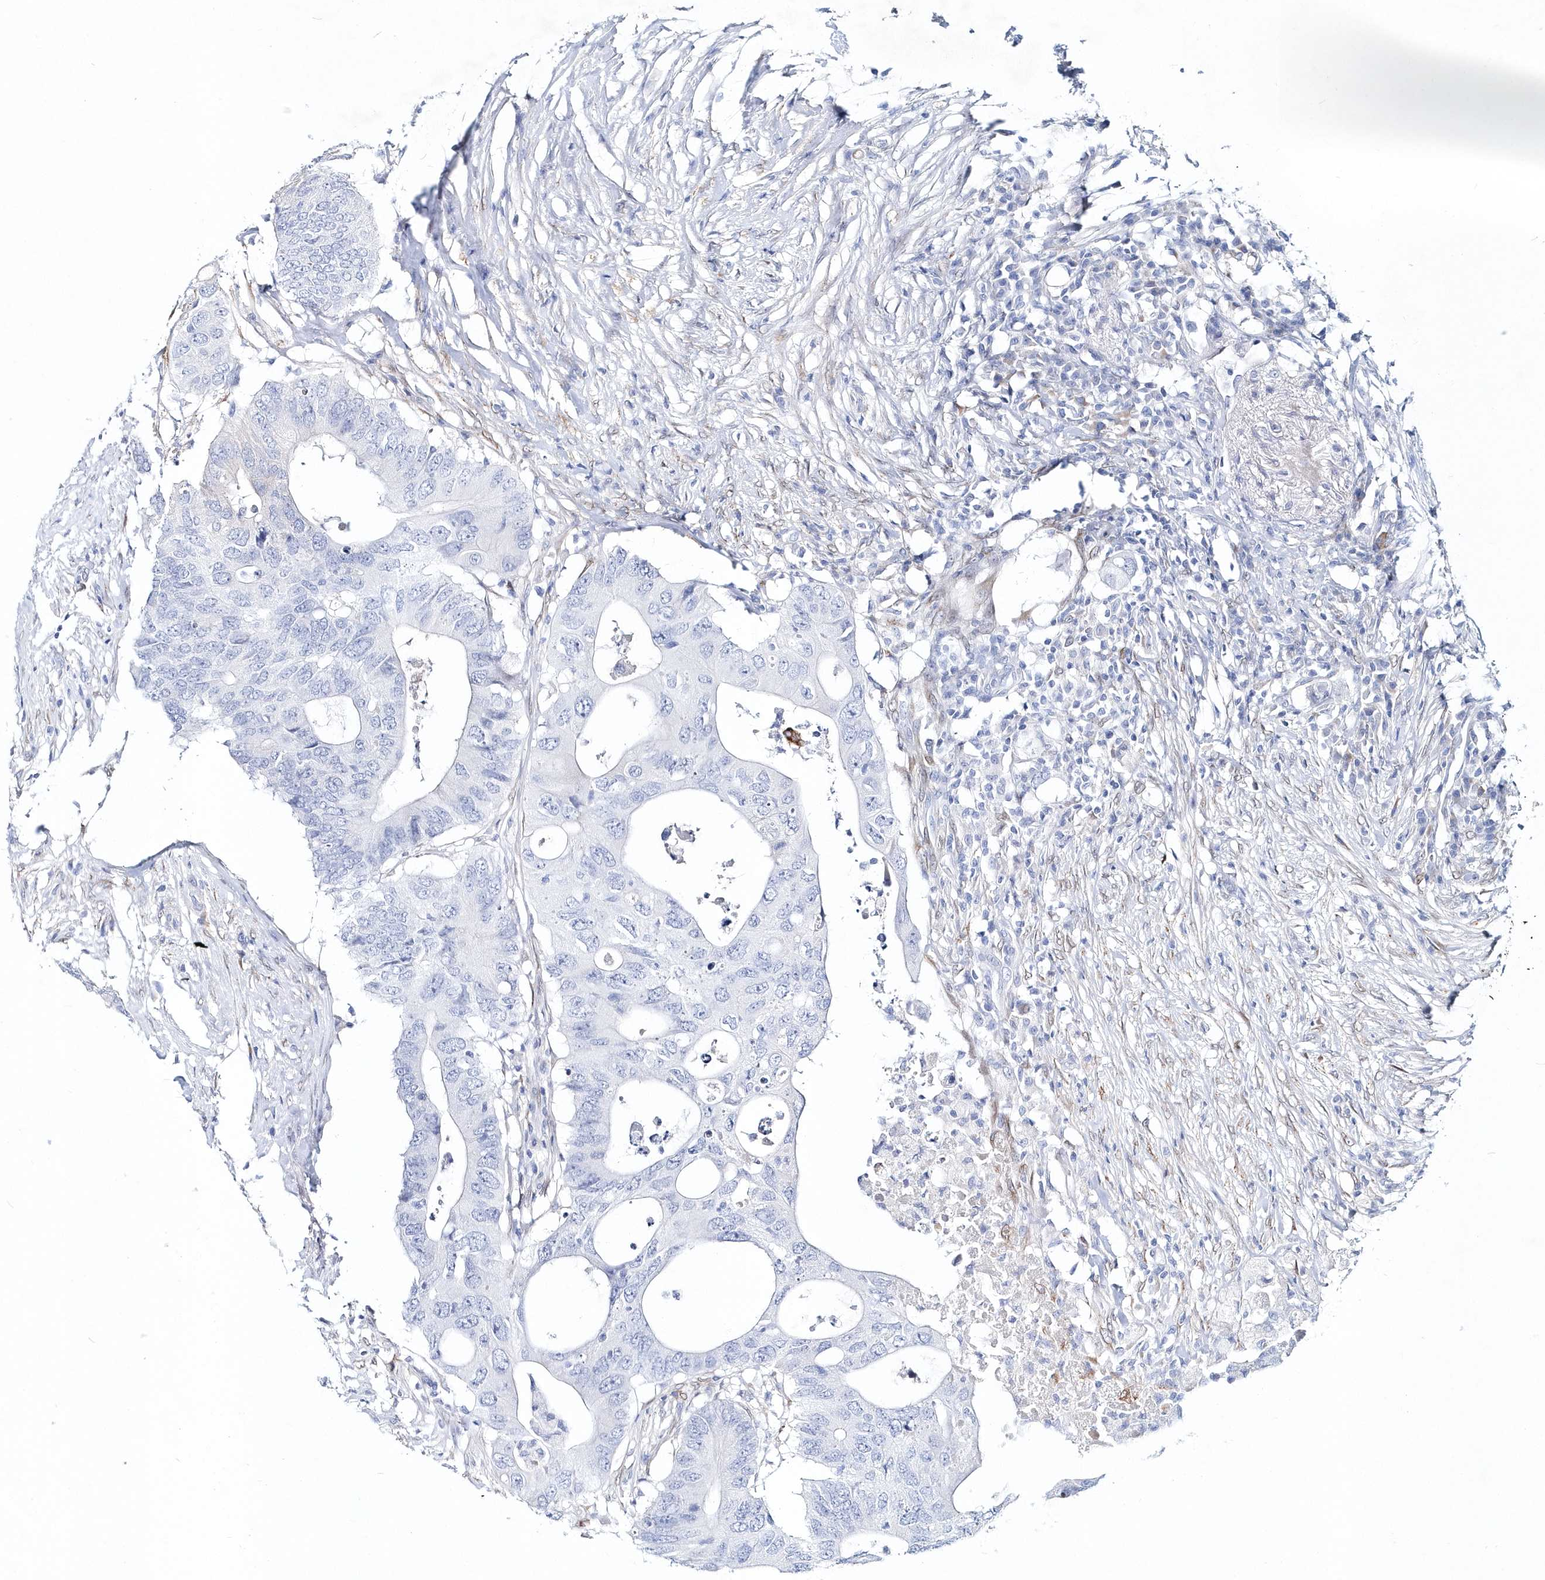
{"staining": {"intensity": "negative", "quantity": "none", "location": "none"}, "tissue": "colorectal cancer", "cell_type": "Tumor cells", "image_type": "cancer", "snomed": [{"axis": "morphology", "description": "Adenocarcinoma, NOS"}, {"axis": "topography", "description": "Colon"}], "caption": "An immunohistochemistry micrograph of colorectal cancer (adenocarcinoma) is shown. There is no staining in tumor cells of colorectal cancer (adenocarcinoma).", "gene": "SPINK7", "patient": {"sex": "male", "age": 71}}